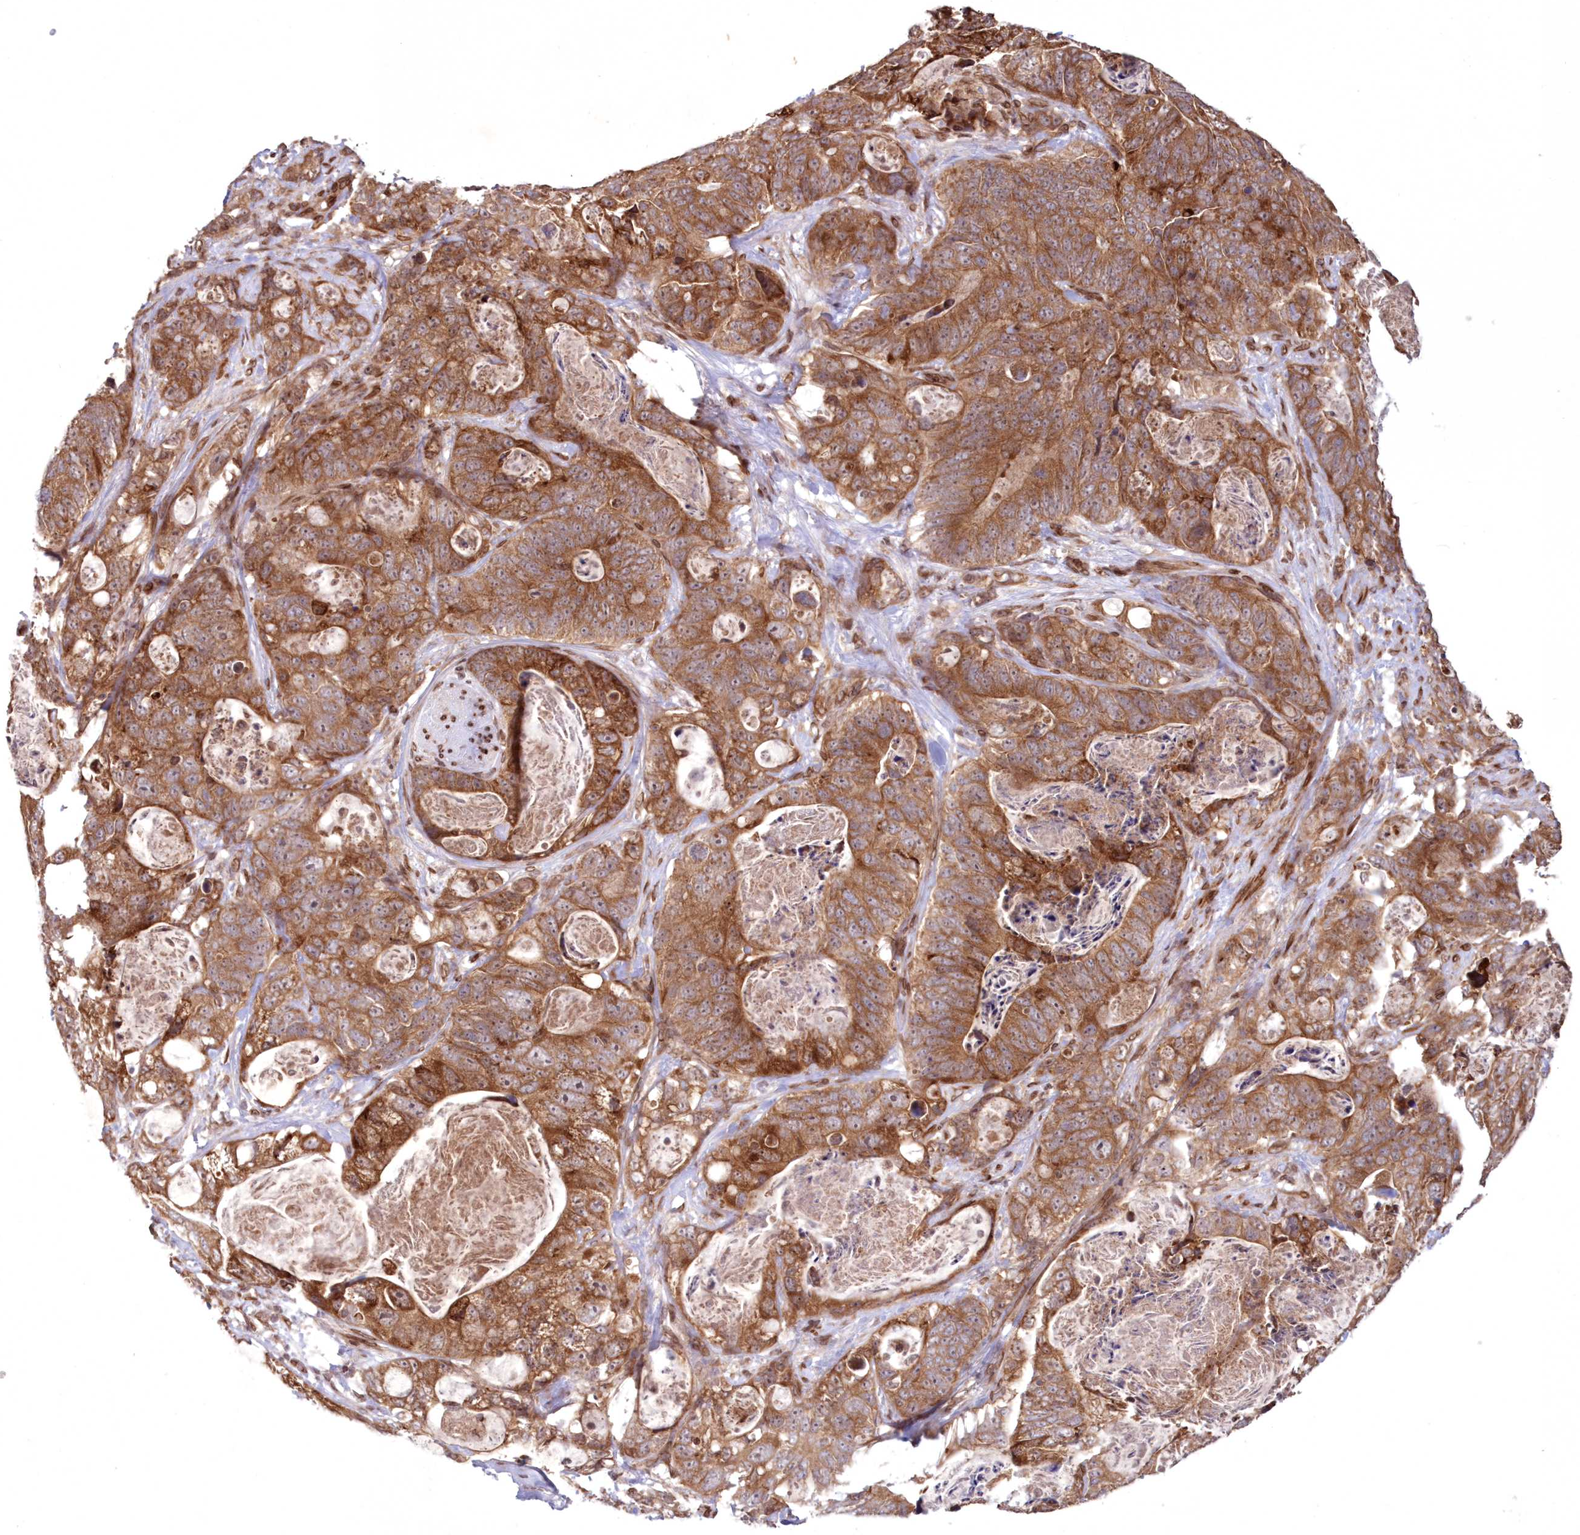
{"staining": {"intensity": "moderate", "quantity": ">75%", "location": "cytoplasmic/membranous"}, "tissue": "stomach cancer", "cell_type": "Tumor cells", "image_type": "cancer", "snomed": [{"axis": "morphology", "description": "Normal tissue, NOS"}, {"axis": "morphology", "description": "Adenocarcinoma, NOS"}, {"axis": "topography", "description": "Stomach"}], "caption": "Protein analysis of adenocarcinoma (stomach) tissue displays moderate cytoplasmic/membranous expression in approximately >75% of tumor cells. (IHC, brightfield microscopy, high magnification).", "gene": "DNAJC27", "patient": {"sex": "female", "age": 89}}